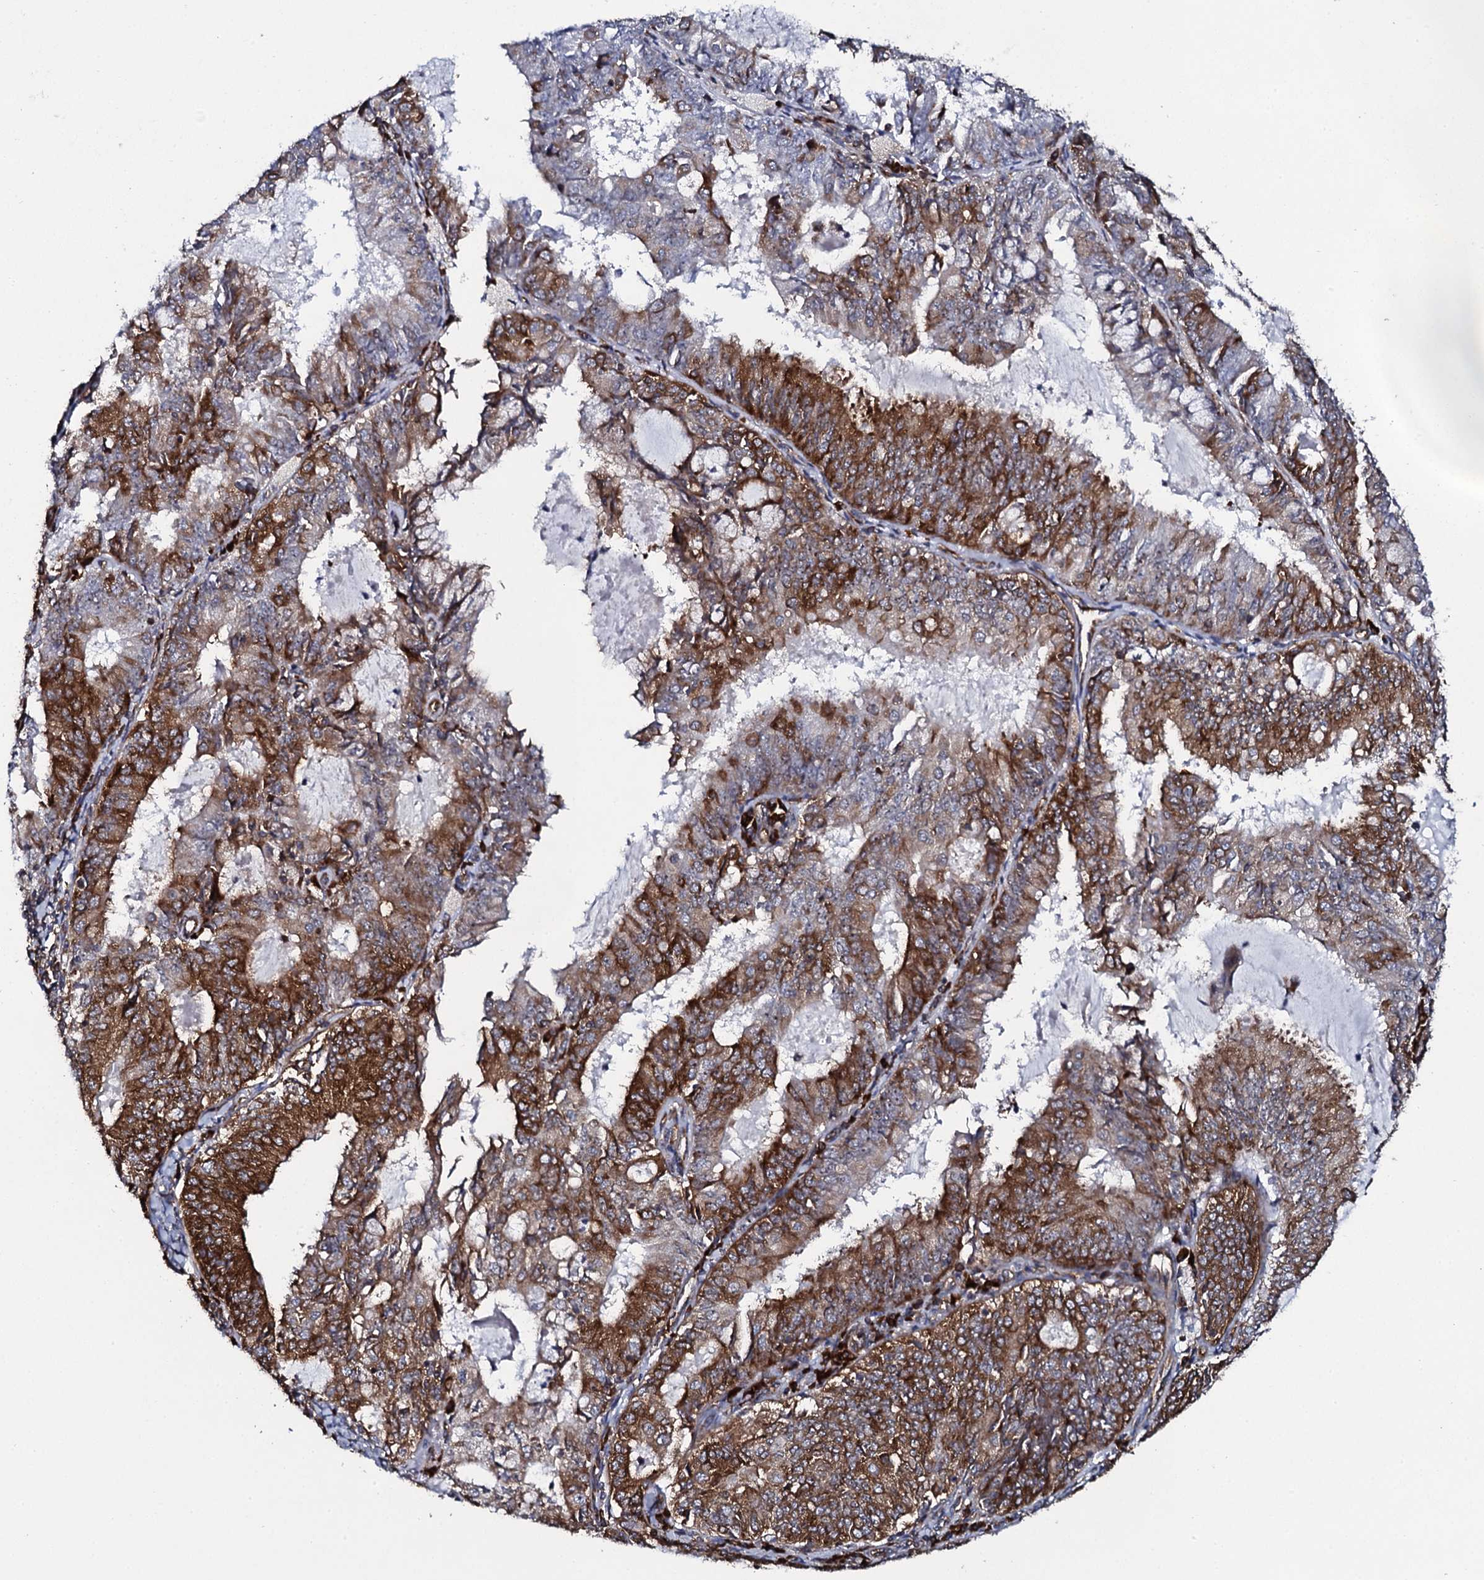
{"staining": {"intensity": "strong", "quantity": "25%-75%", "location": "cytoplasmic/membranous"}, "tissue": "endometrial cancer", "cell_type": "Tumor cells", "image_type": "cancer", "snomed": [{"axis": "morphology", "description": "Adenocarcinoma, NOS"}, {"axis": "topography", "description": "Endometrium"}], "caption": "Immunohistochemistry (IHC) photomicrograph of endometrial cancer stained for a protein (brown), which shows high levels of strong cytoplasmic/membranous positivity in approximately 25%-75% of tumor cells.", "gene": "SPTY2D1", "patient": {"sex": "female", "age": 57}}